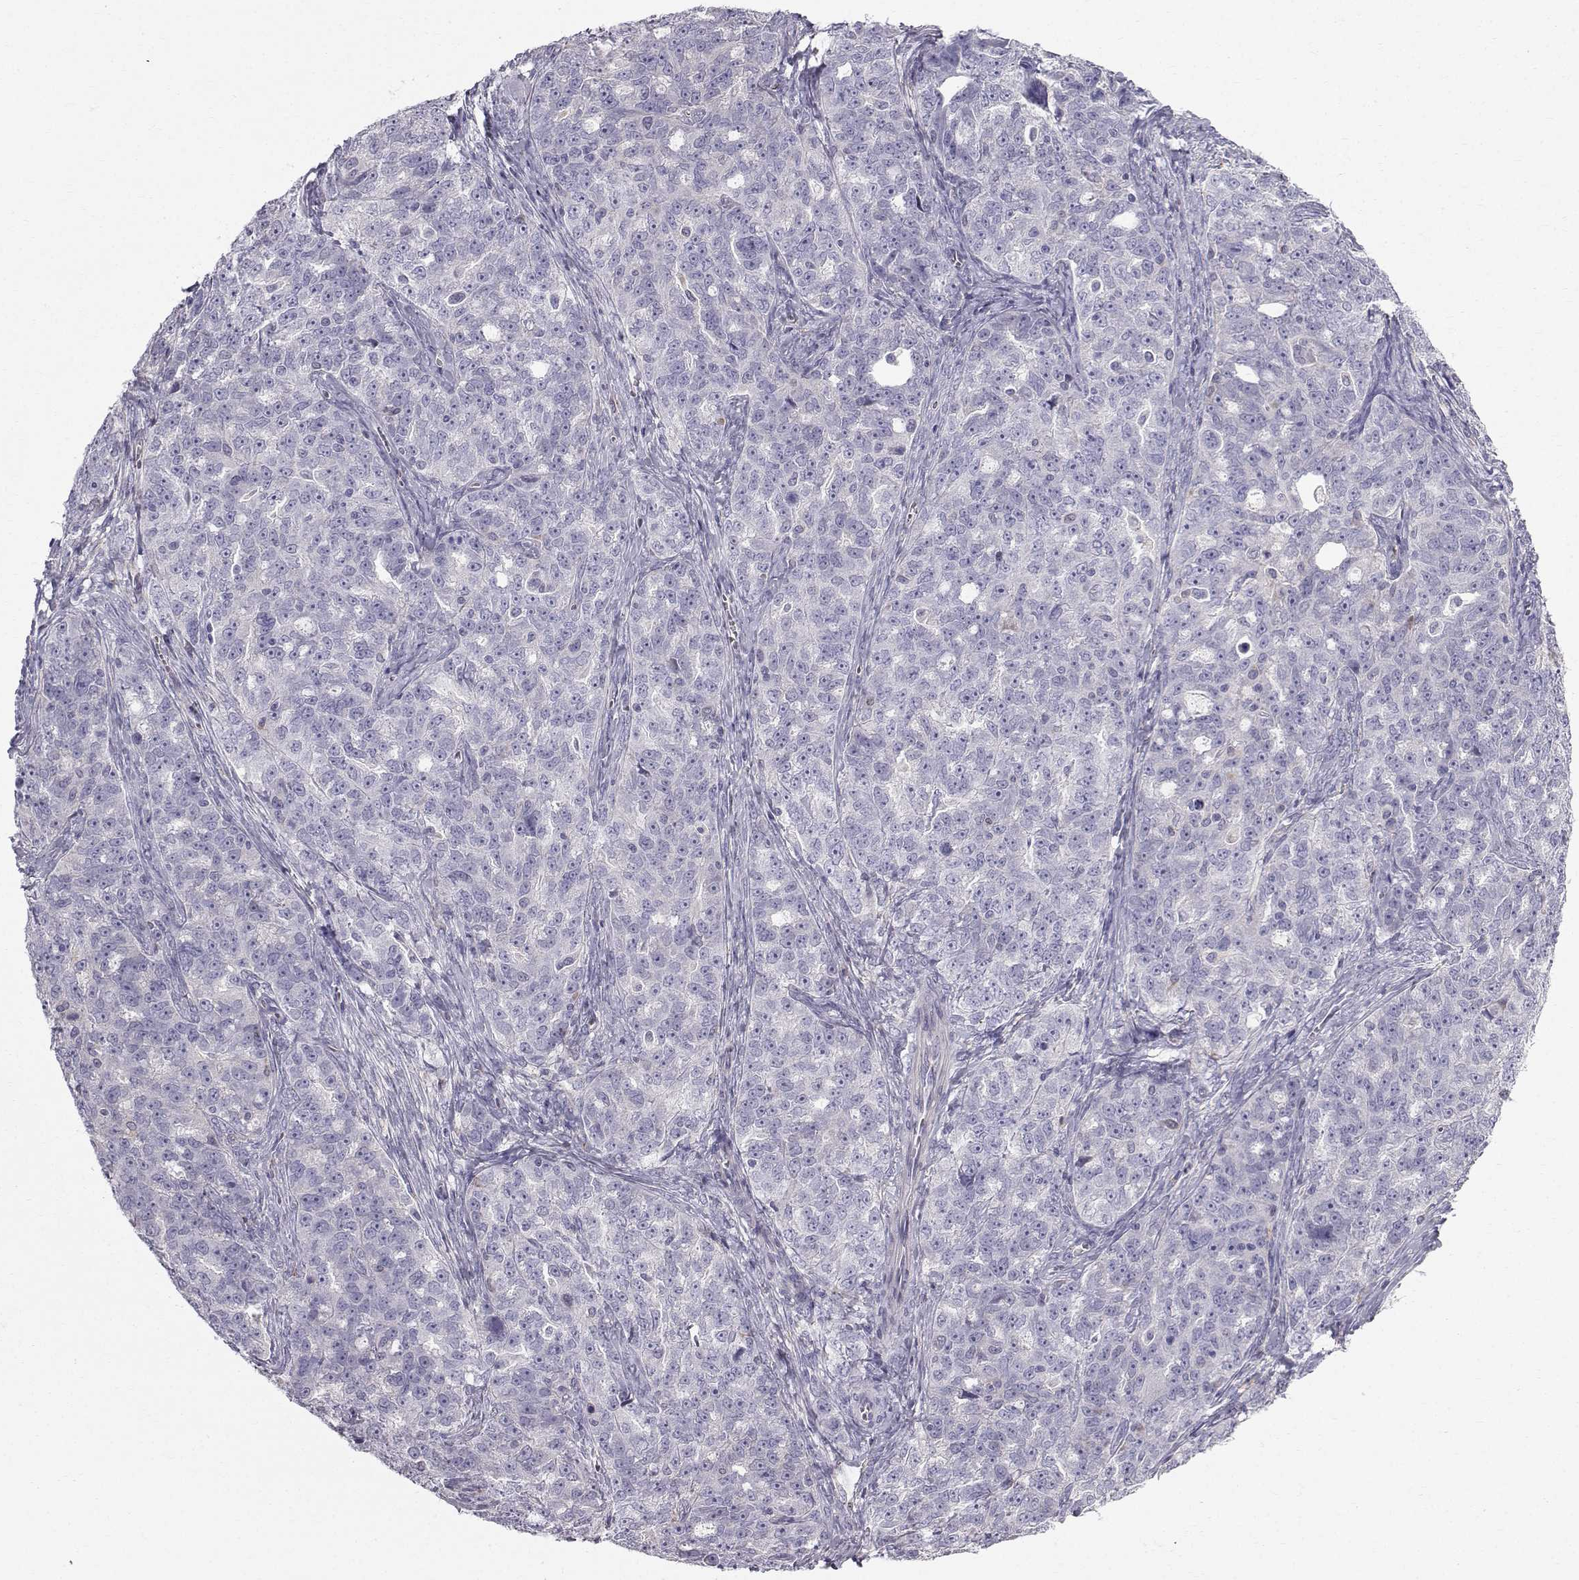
{"staining": {"intensity": "negative", "quantity": "none", "location": "none"}, "tissue": "ovarian cancer", "cell_type": "Tumor cells", "image_type": "cancer", "snomed": [{"axis": "morphology", "description": "Cystadenocarcinoma, serous, NOS"}, {"axis": "topography", "description": "Ovary"}], "caption": "Ovarian cancer (serous cystadenocarcinoma) stained for a protein using immunohistochemistry exhibits no expression tumor cells.", "gene": "CALCR", "patient": {"sex": "female", "age": 51}}